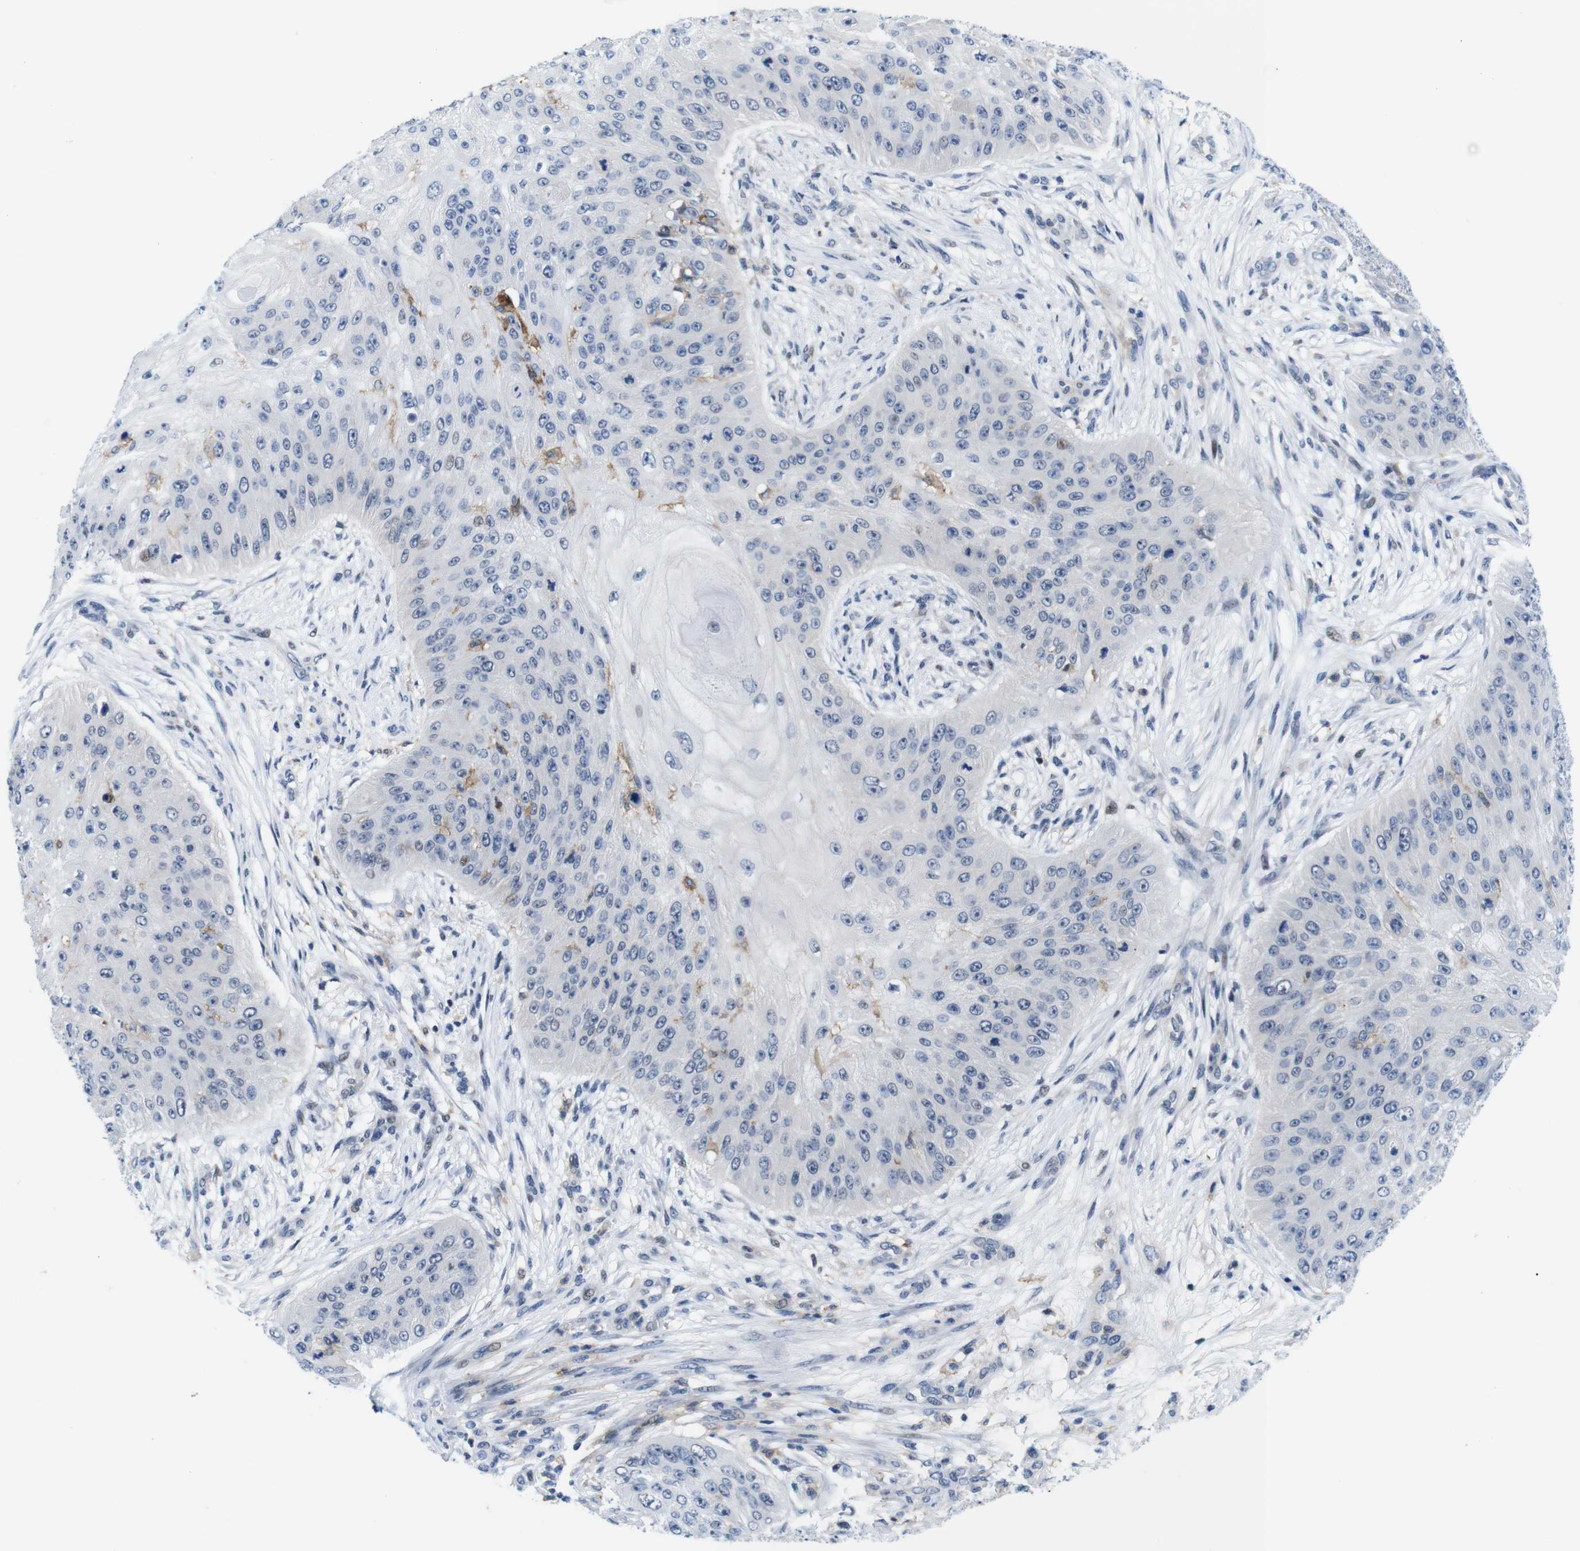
{"staining": {"intensity": "negative", "quantity": "none", "location": "none"}, "tissue": "skin cancer", "cell_type": "Tumor cells", "image_type": "cancer", "snomed": [{"axis": "morphology", "description": "Squamous cell carcinoma, NOS"}, {"axis": "topography", "description": "Skin"}], "caption": "An image of human squamous cell carcinoma (skin) is negative for staining in tumor cells. (DAB (3,3'-diaminobenzidine) immunohistochemistry (IHC) visualized using brightfield microscopy, high magnification).", "gene": "CD300C", "patient": {"sex": "female", "age": 80}}